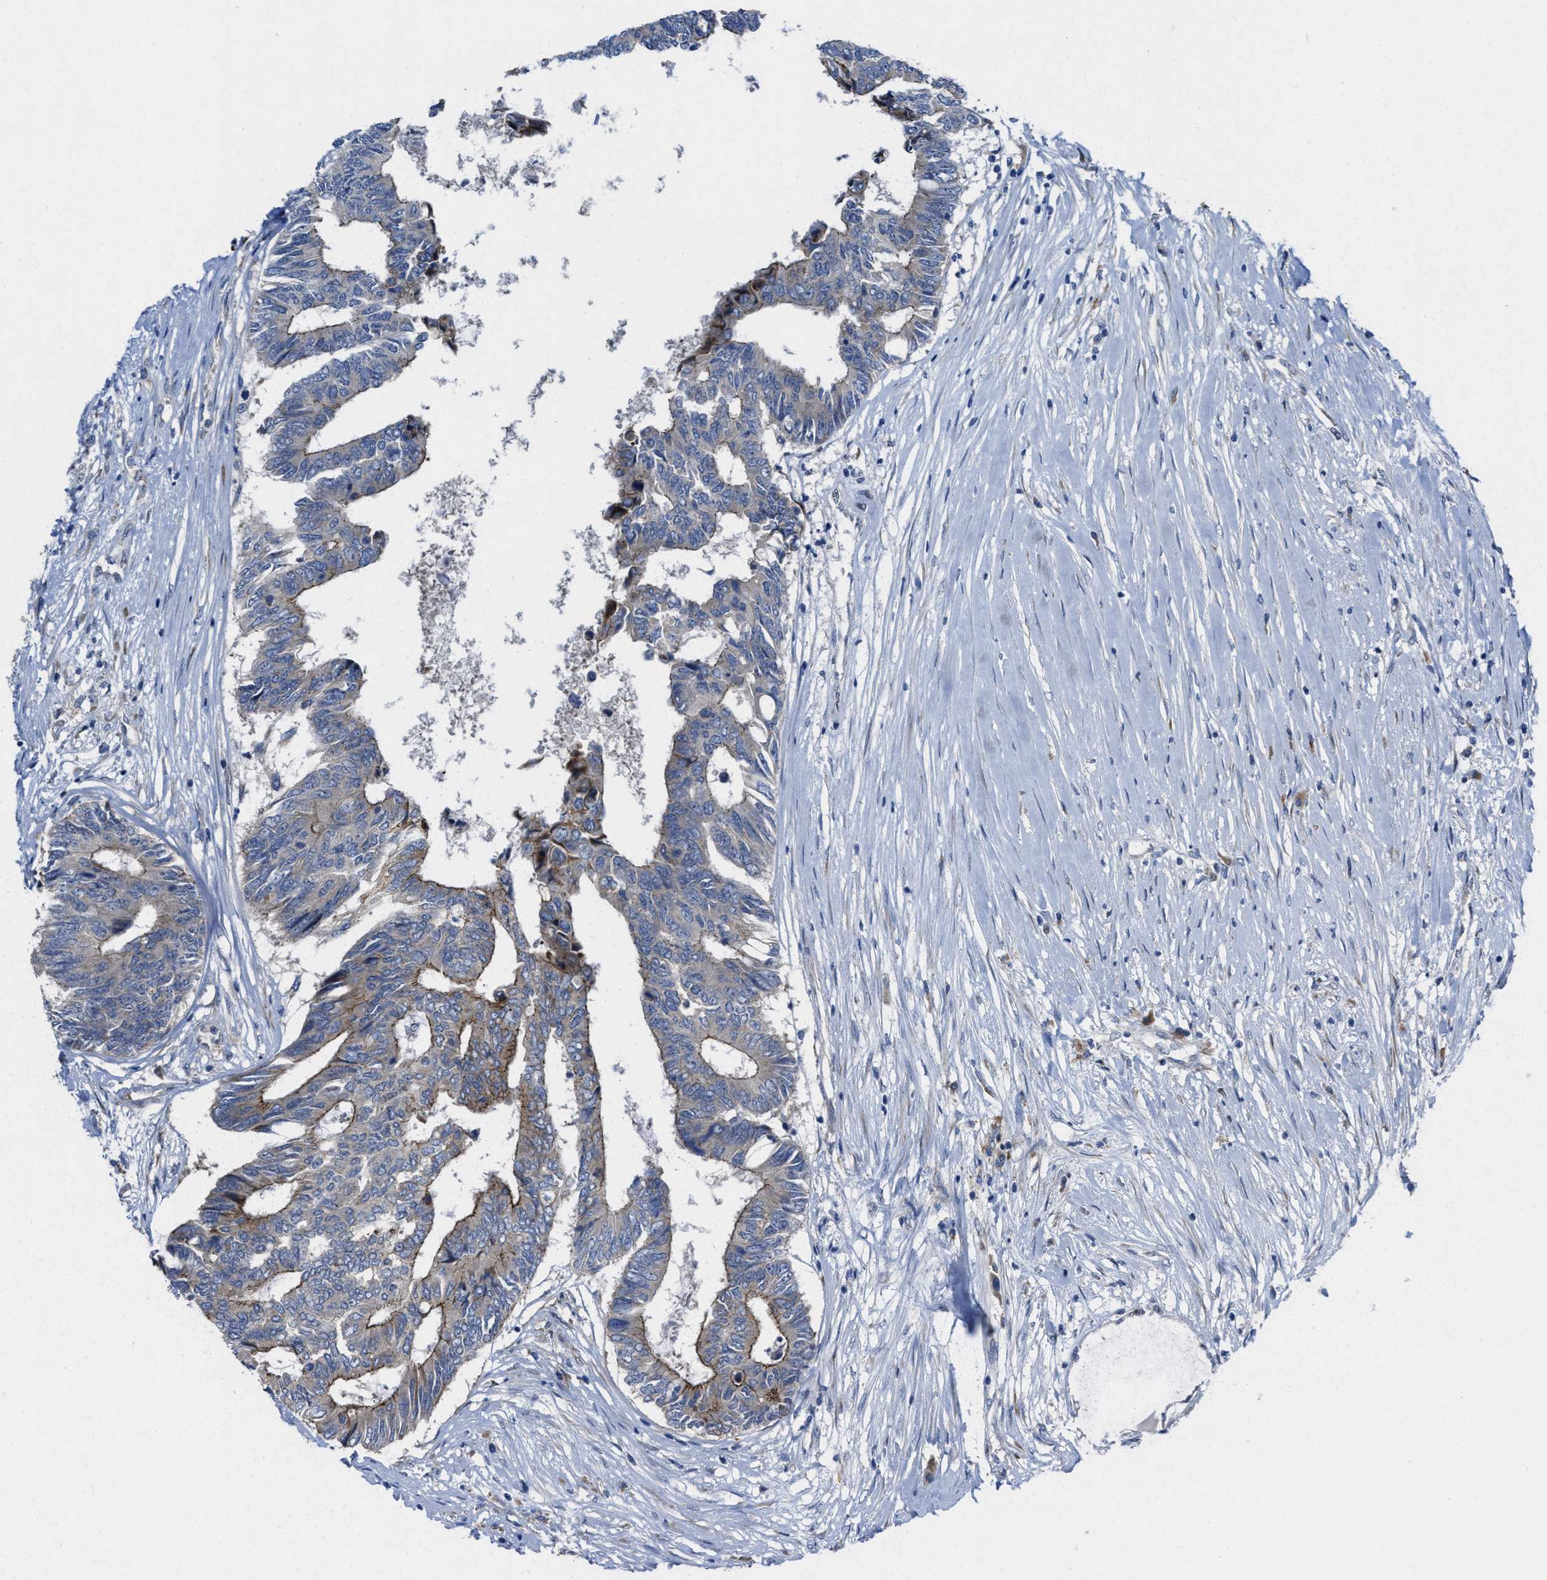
{"staining": {"intensity": "weak", "quantity": "25%-75%", "location": "cytoplasmic/membranous"}, "tissue": "colorectal cancer", "cell_type": "Tumor cells", "image_type": "cancer", "snomed": [{"axis": "morphology", "description": "Adenocarcinoma, NOS"}, {"axis": "topography", "description": "Rectum"}], "caption": "This is a micrograph of IHC staining of colorectal cancer, which shows weak expression in the cytoplasmic/membranous of tumor cells.", "gene": "CDPF1", "patient": {"sex": "male", "age": 63}}